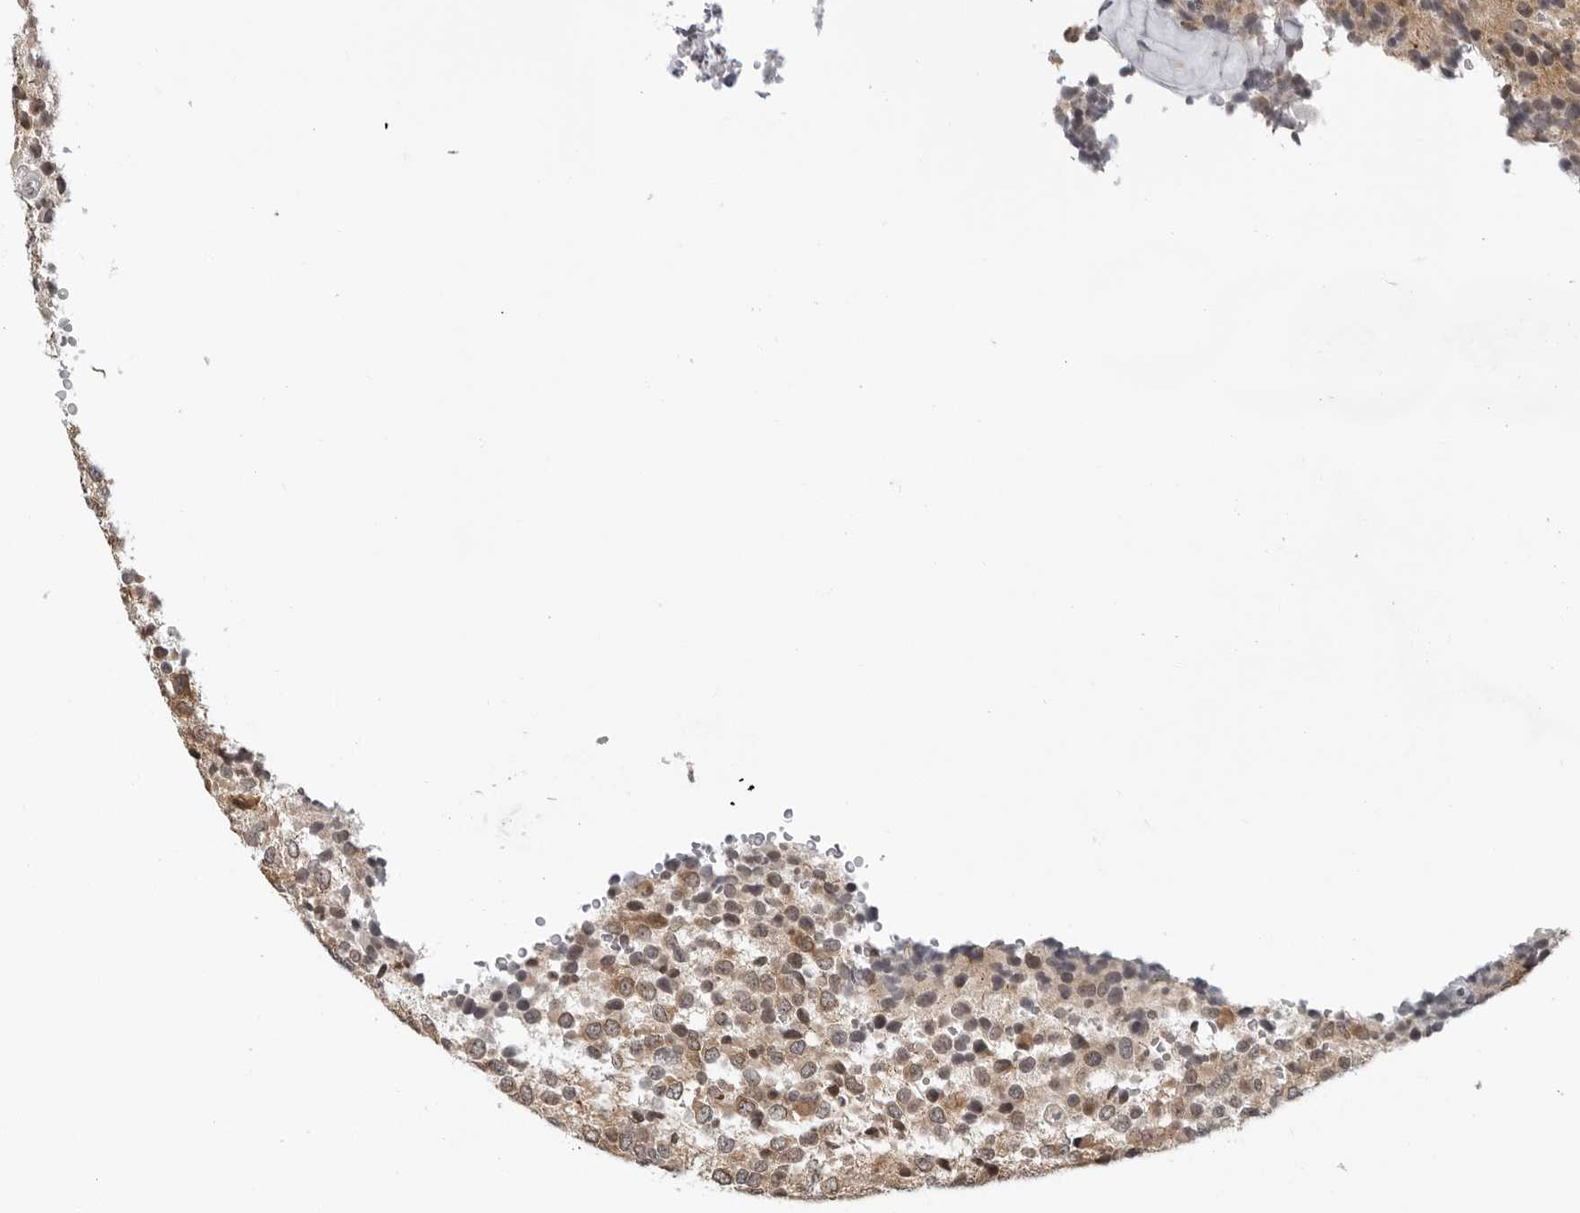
{"staining": {"intensity": "weak", "quantity": ">75%", "location": "cytoplasmic/membranous,nuclear"}, "tissue": "glioma", "cell_type": "Tumor cells", "image_type": "cancer", "snomed": [{"axis": "morphology", "description": "Glioma, malignant, High grade"}, {"axis": "topography", "description": "pancreas cauda"}], "caption": "Brown immunohistochemical staining in high-grade glioma (malignant) demonstrates weak cytoplasmic/membranous and nuclear staining in approximately >75% of tumor cells.", "gene": "MAF", "patient": {"sex": "male", "age": 60}}